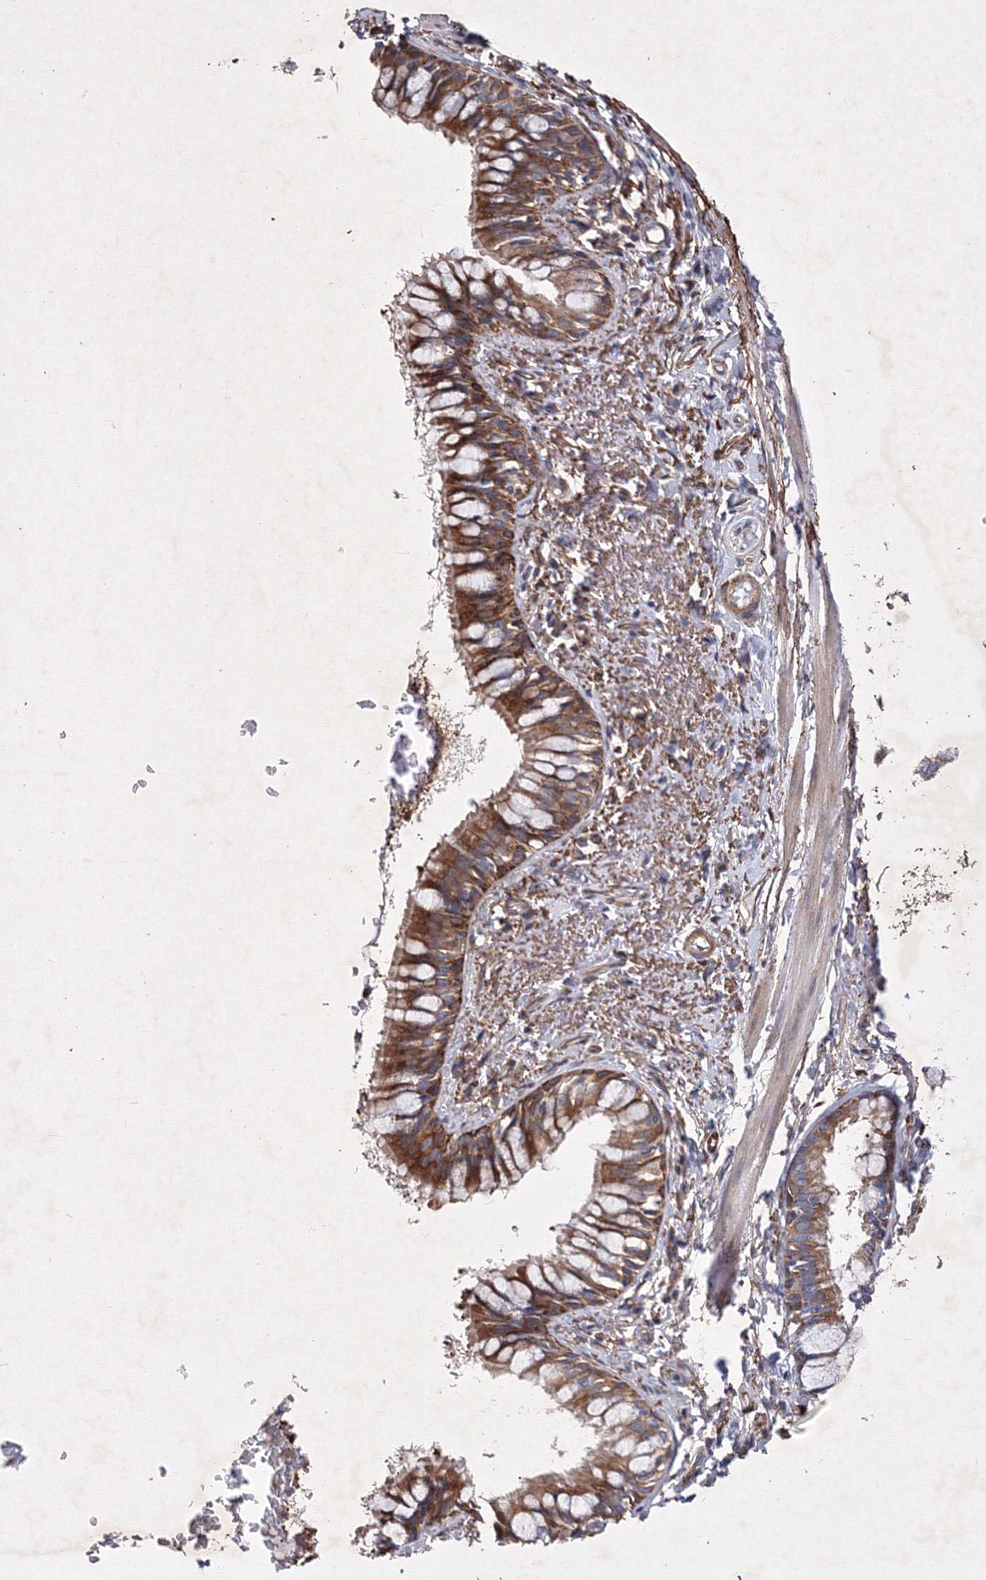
{"staining": {"intensity": "strong", "quantity": ">75%", "location": "cytoplasmic/membranous"}, "tissue": "bronchus", "cell_type": "Respiratory epithelial cells", "image_type": "normal", "snomed": [{"axis": "morphology", "description": "Normal tissue, NOS"}, {"axis": "topography", "description": "Cartilage tissue"}, {"axis": "topography", "description": "Bronchus"}], "caption": "This photomicrograph reveals benign bronchus stained with IHC to label a protein in brown. The cytoplasmic/membranous of respiratory epithelial cells show strong positivity for the protein. Nuclei are counter-stained blue.", "gene": "SNX18", "patient": {"sex": "female", "age": 36}}